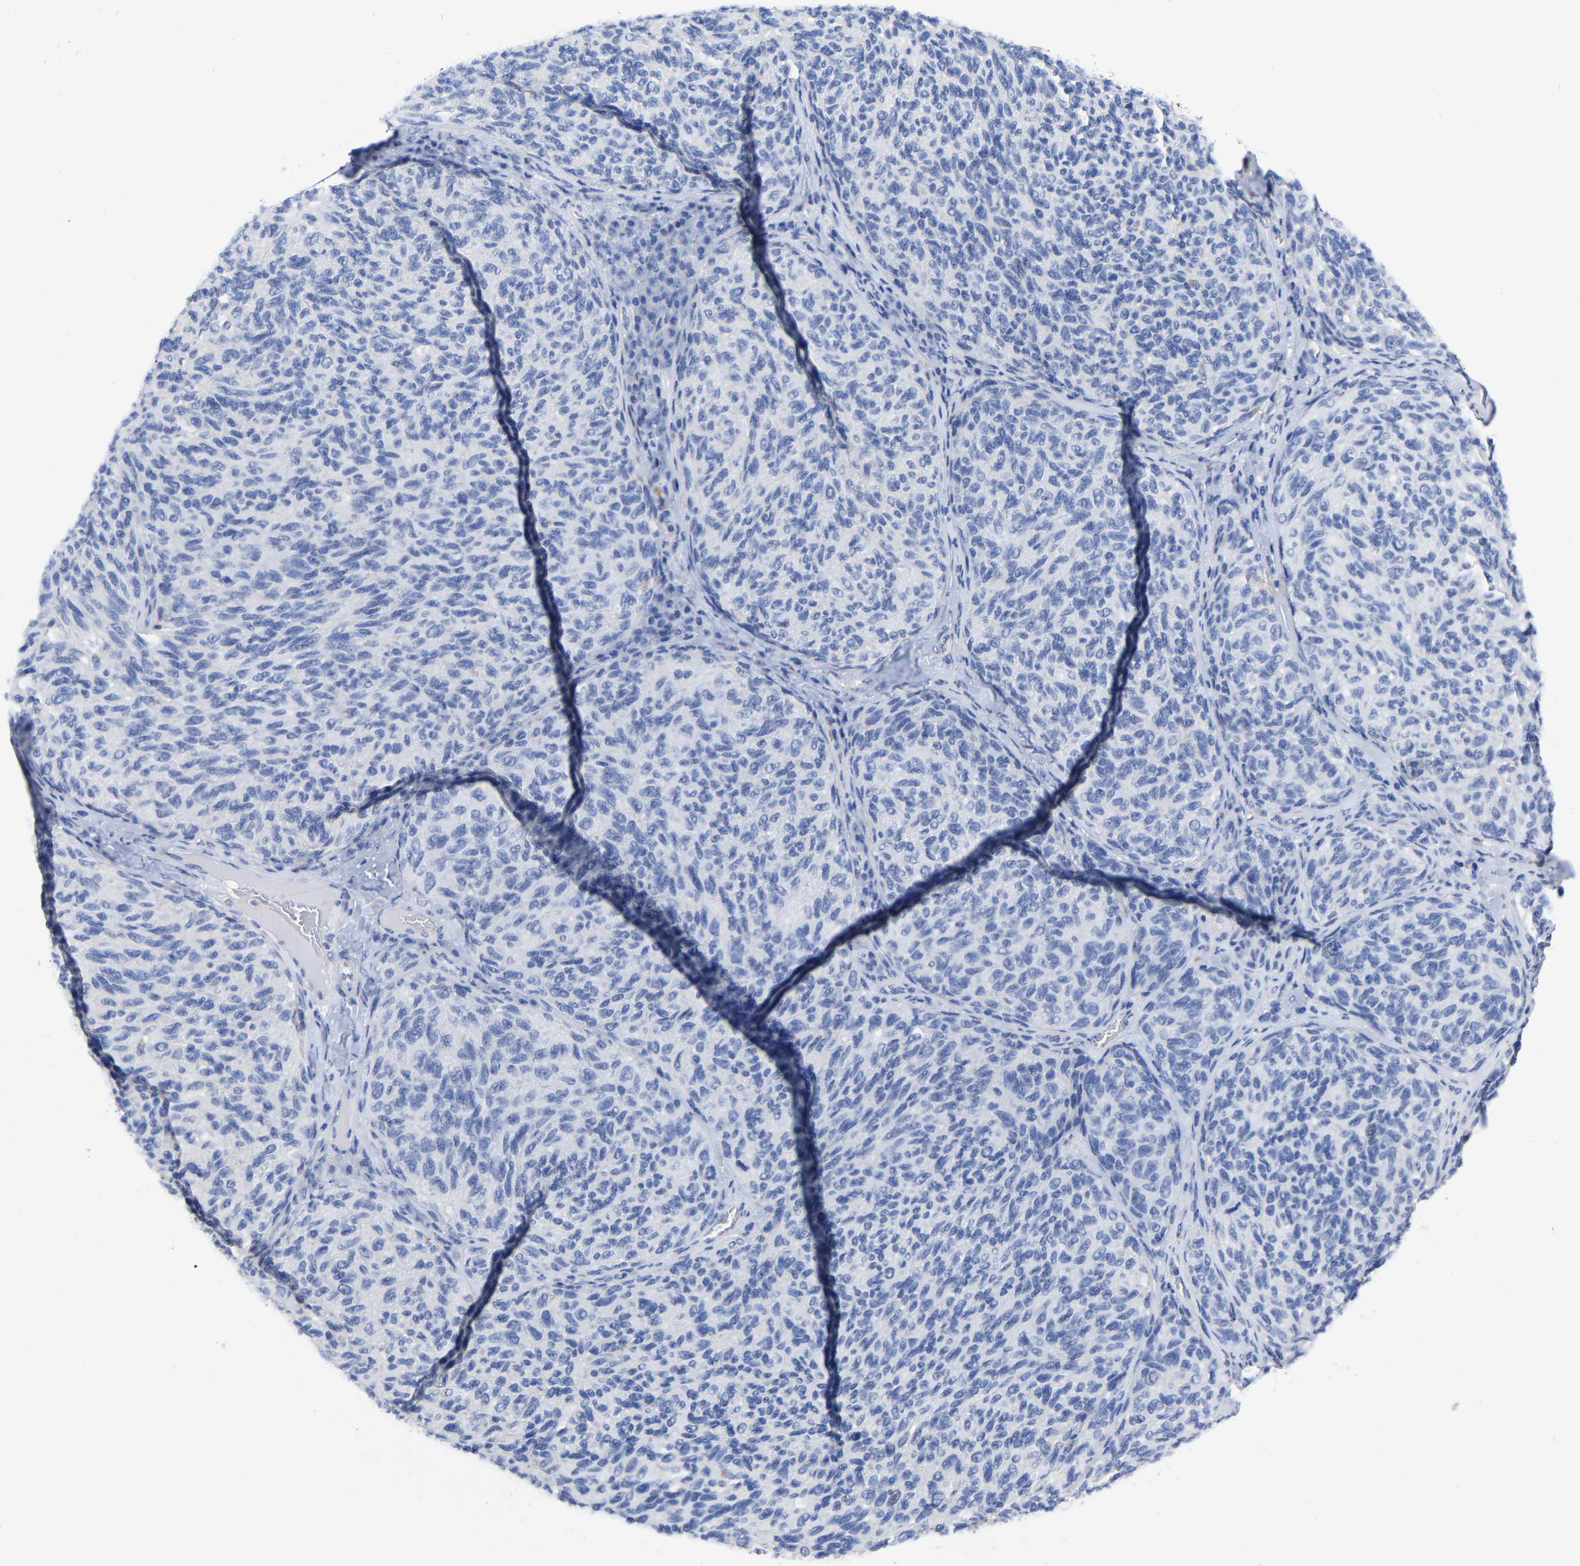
{"staining": {"intensity": "negative", "quantity": "none", "location": "none"}, "tissue": "melanoma", "cell_type": "Tumor cells", "image_type": "cancer", "snomed": [{"axis": "morphology", "description": "Malignant melanoma, NOS"}, {"axis": "topography", "description": "Skin"}], "caption": "Tumor cells show no significant expression in melanoma. Nuclei are stained in blue.", "gene": "ANXA13", "patient": {"sex": "female", "age": 73}}